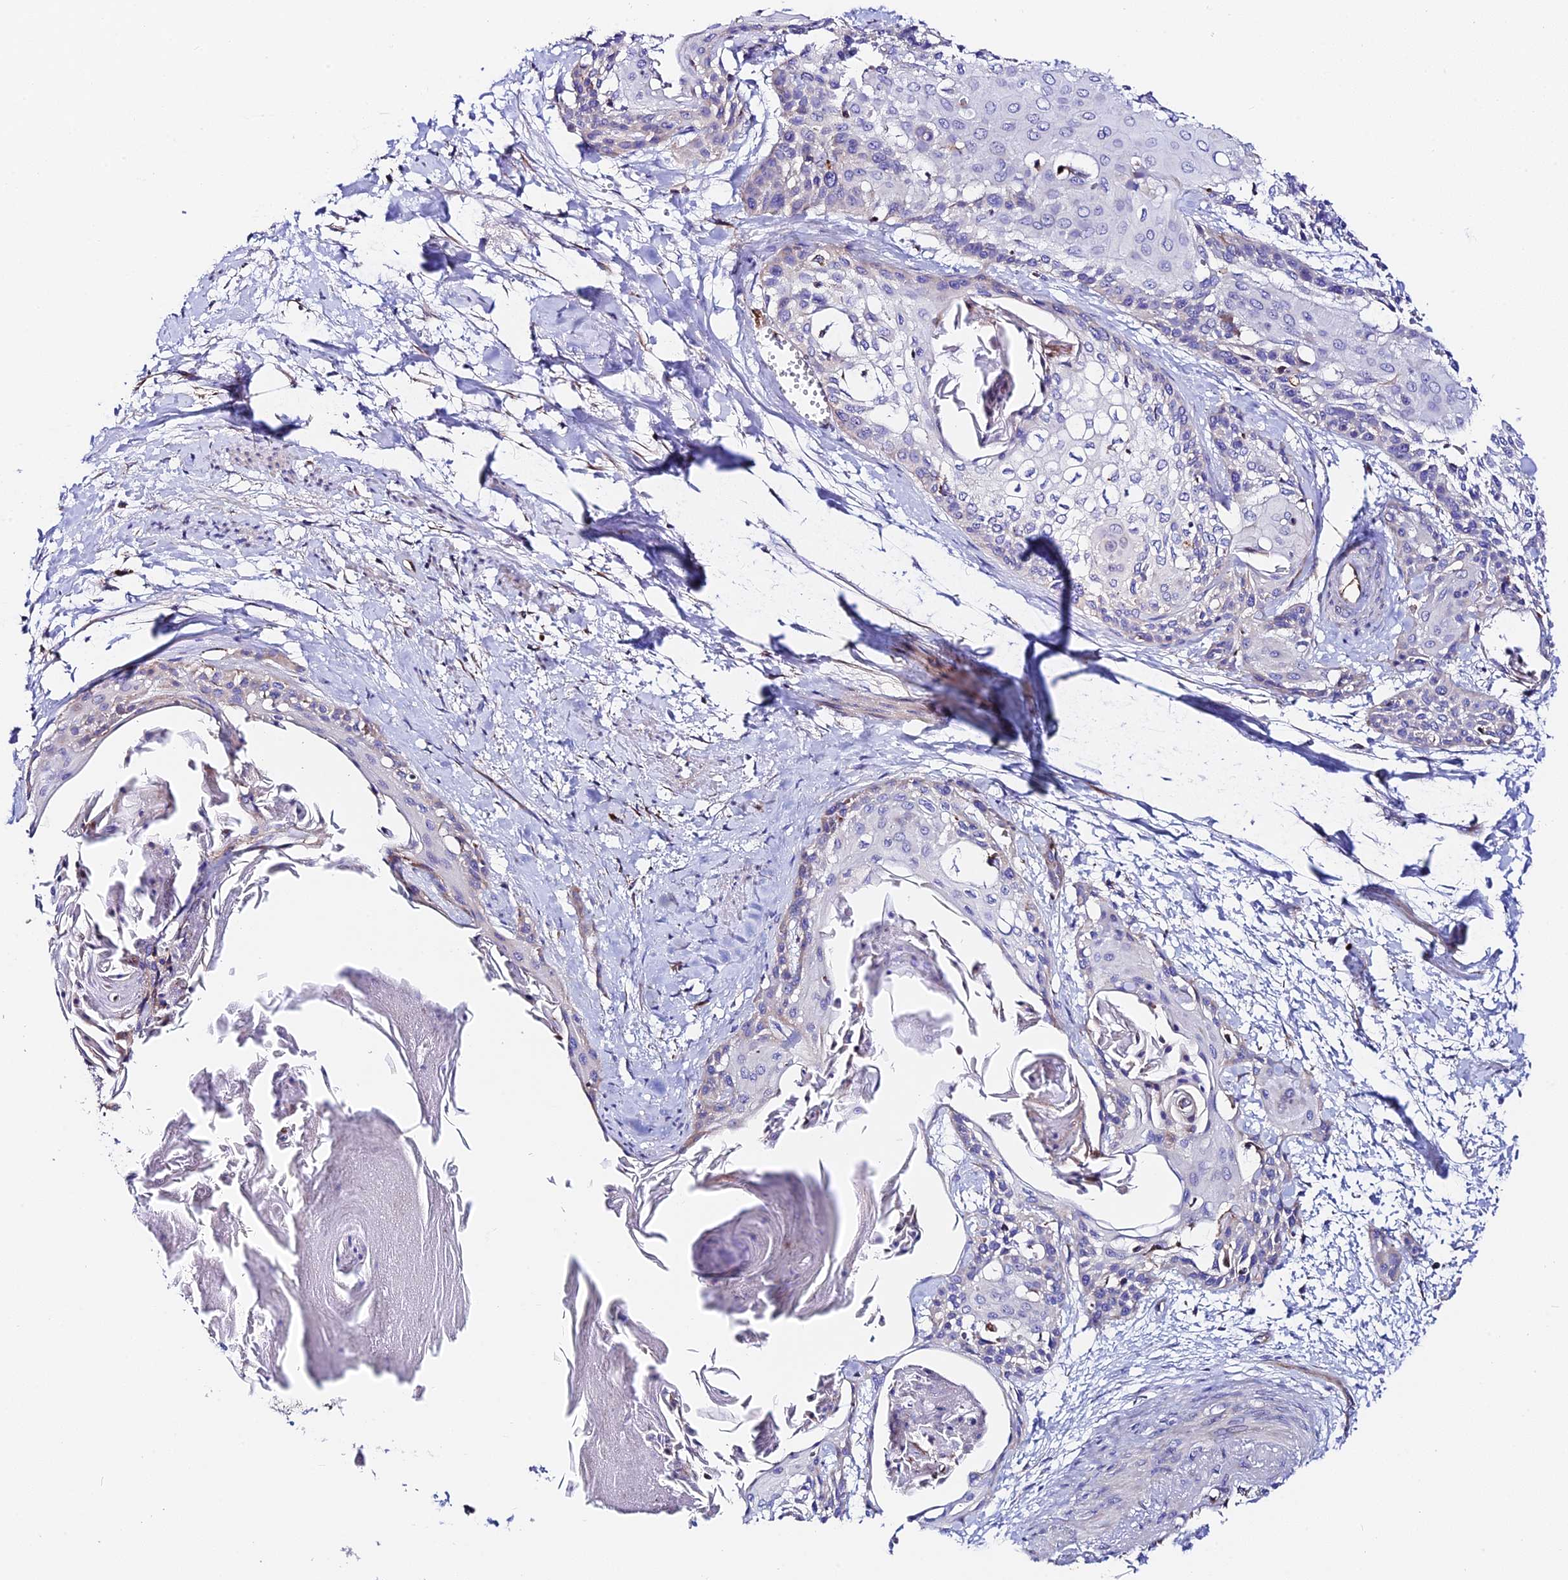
{"staining": {"intensity": "weak", "quantity": "<25%", "location": "cytoplasmic/membranous"}, "tissue": "cervical cancer", "cell_type": "Tumor cells", "image_type": "cancer", "snomed": [{"axis": "morphology", "description": "Squamous cell carcinoma, NOS"}, {"axis": "topography", "description": "Cervix"}], "caption": "Immunohistochemical staining of squamous cell carcinoma (cervical) demonstrates no significant expression in tumor cells.", "gene": "VPS13C", "patient": {"sex": "female", "age": 57}}